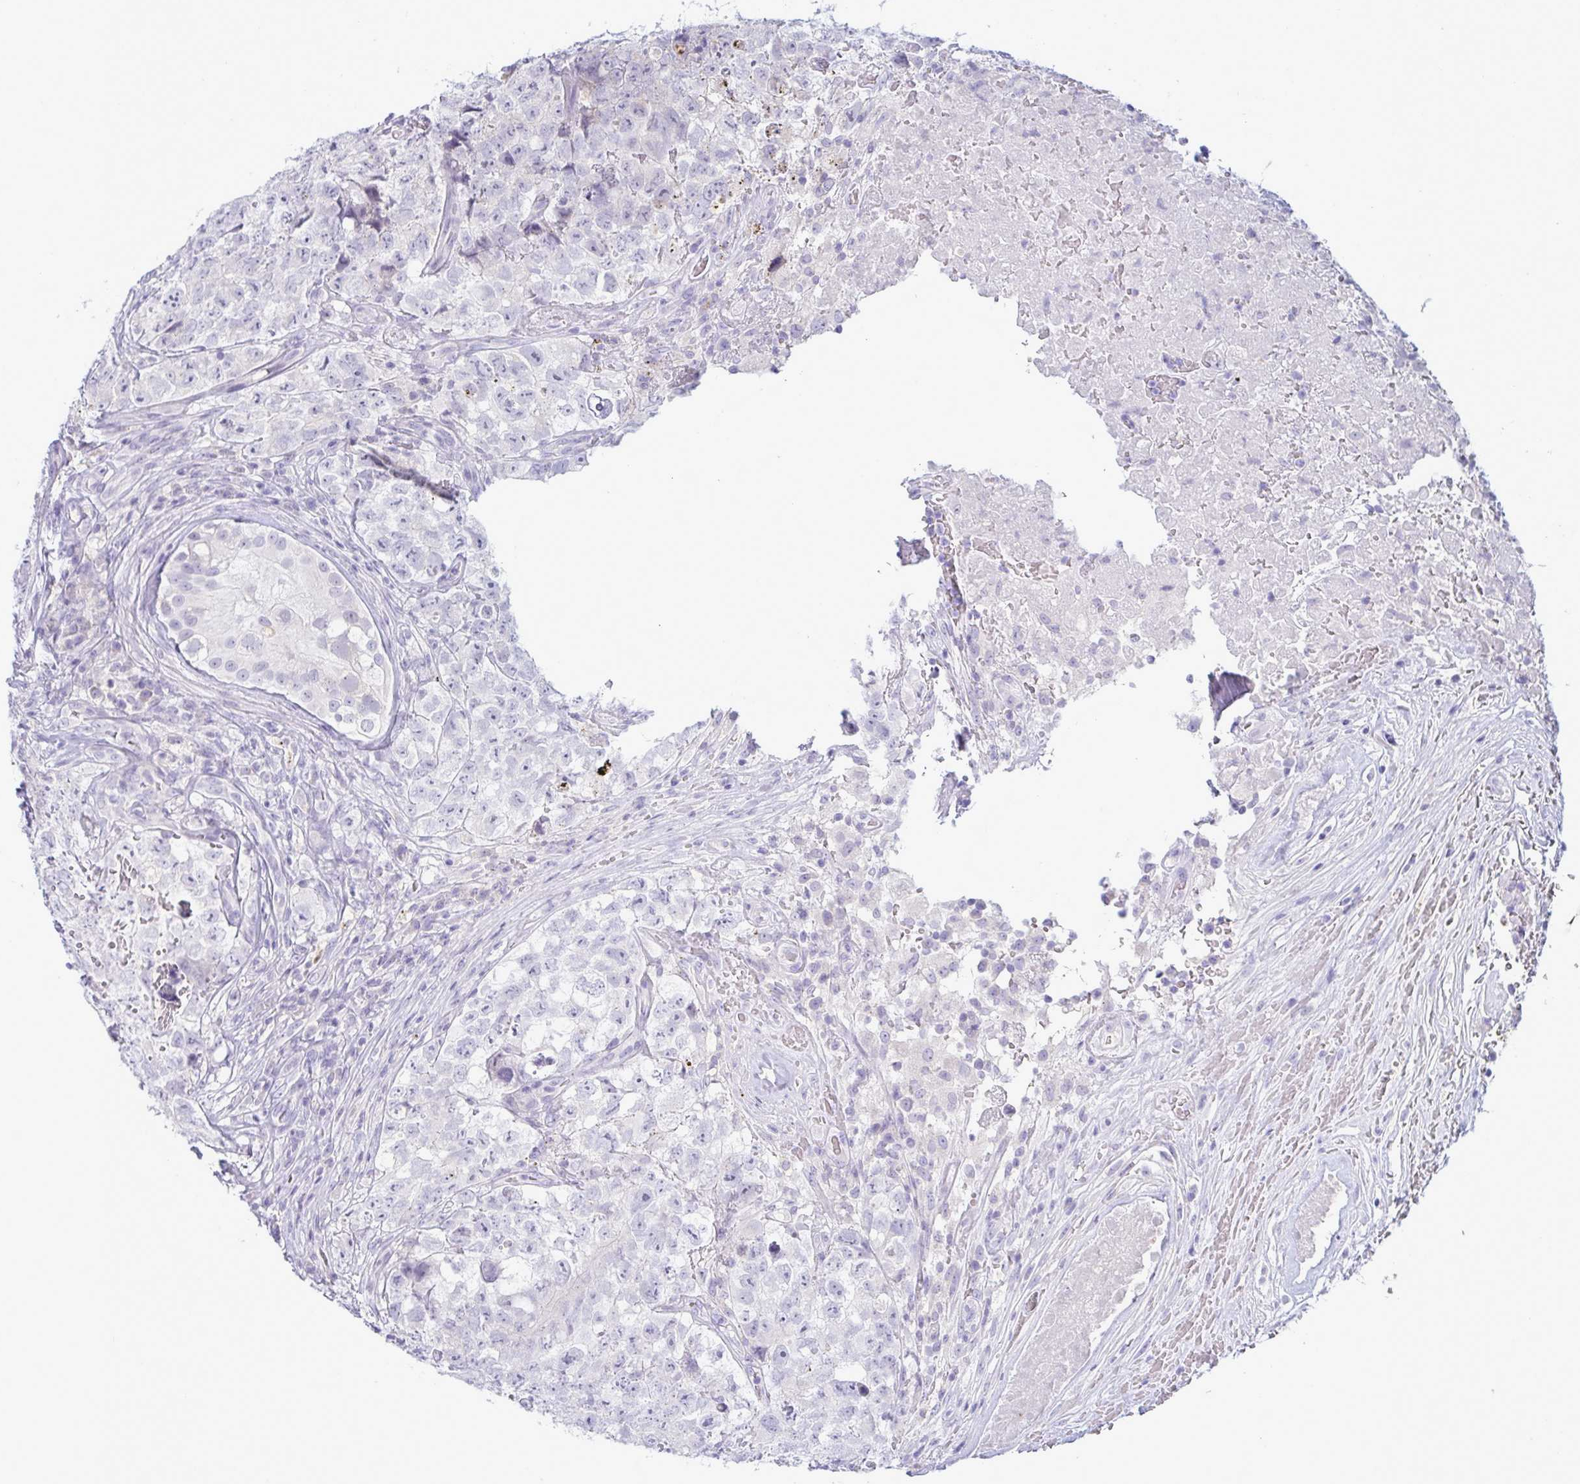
{"staining": {"intensity": "negative", "quantity": "none", "location": "none"}, "tissue": "testis cancer", "cell_type": "Tumor cells", "image_type": "cancer", "snomed": [{"axis": "morphology", "description": "Carcinoma, Embryonal, NOS"}, {"axis": "topography", "description": "Testis"}], "caption": "Embryonal carcinoma (testis) stained for a protein using IHC displays no expression tumor cells.", "gene": "TENT5D", "patient": {"sex": "male", "age": 18}}